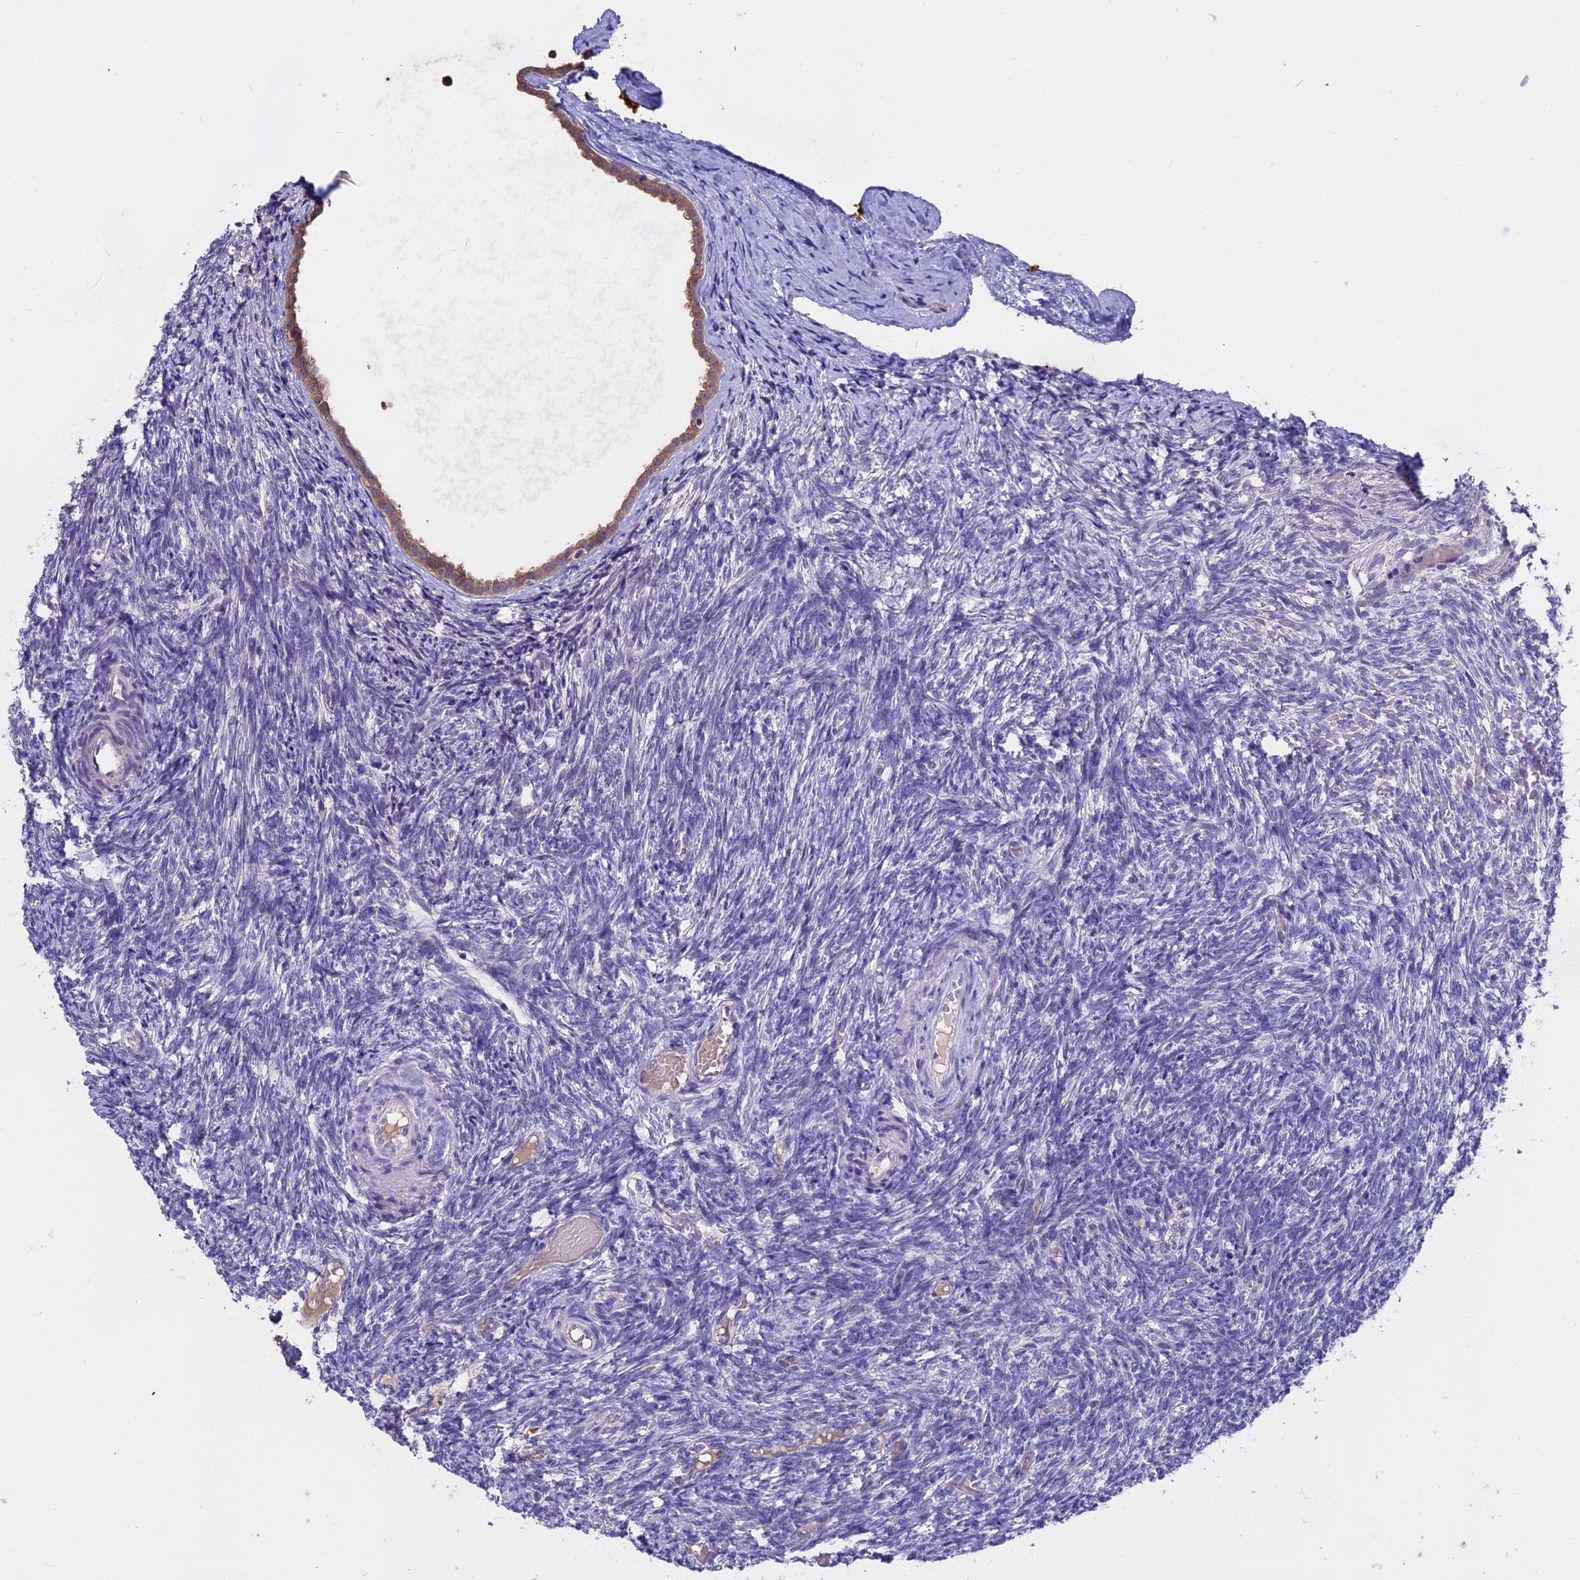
{"staining": {"intensity": "negative", "quantity": "none", "location": "none"}, "tissue": "ovary", "cell_type": "Ovarian stroma cells", "image_type": "normal", "snomed": [{"axis": "morphology", "description": "Normal tissue, NOS"}, {"axis": "topography", "description": "Ovary"}], "caption": "A photomicrograph of human ovary is negative for staining in ovarian stroma cells.", "gene": "WFDC2", "patient": {"sex": "female", "age": 41}}